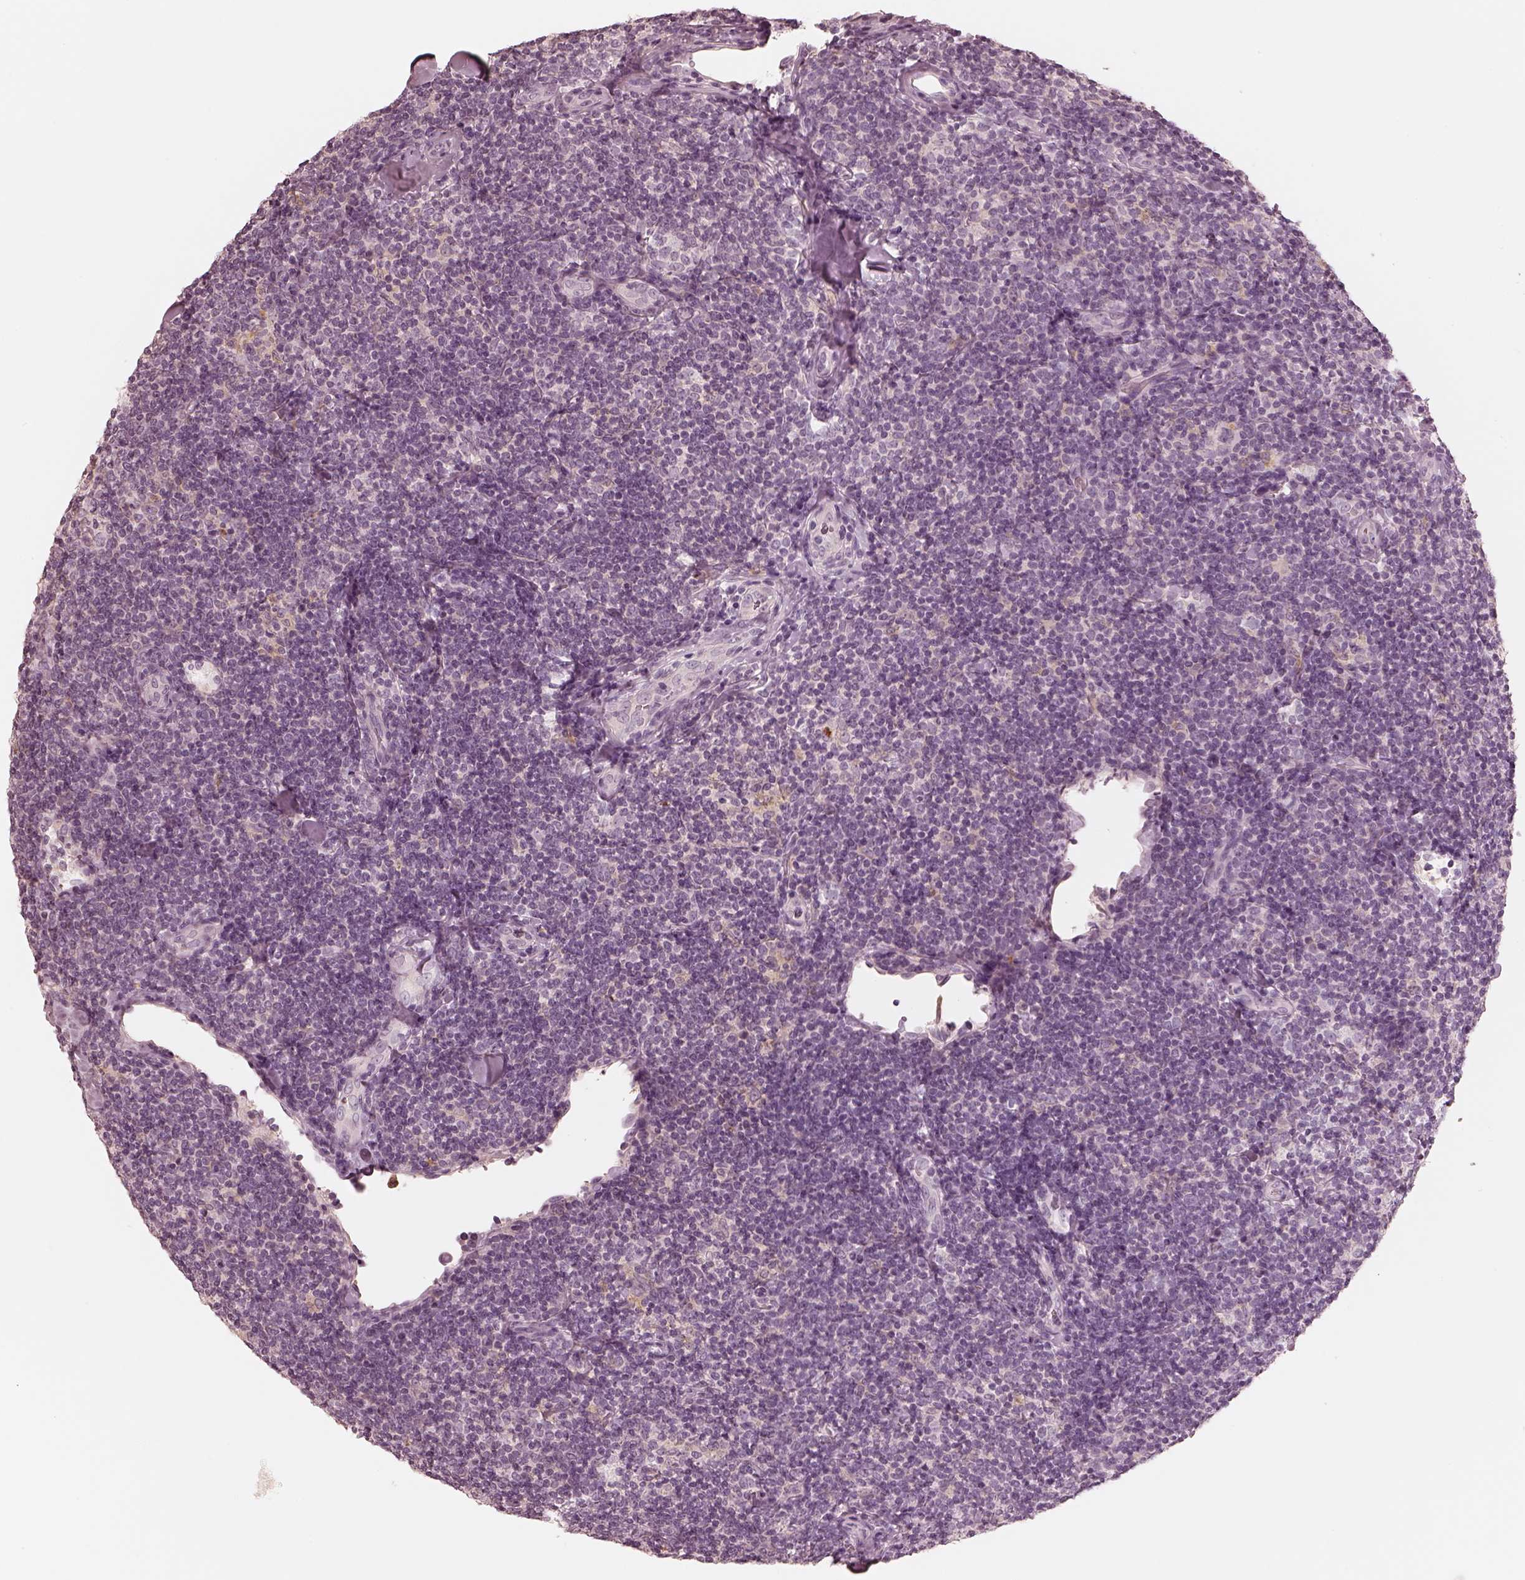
{"staining": {"intensity": "negative", "quantity": "none", "location": "none"}, "tissue": "lymphoma", "cell_type": "Tumor cells", "image_type": "cancer", "snomed": [{"axis": "morphology", "description": "Malignant lymphoma, non-Hodgkin's type, Low grade"}, {"axis": "topography", "description": "Lymph node"}], "caption": "This is an IHC micrograph of human low-grade malignant lymphoma, non-Hodgkin's type. There is no positivity in tumor cells.", "gene": "CALR3", "patient": {"sex": "female", "age": 56}}